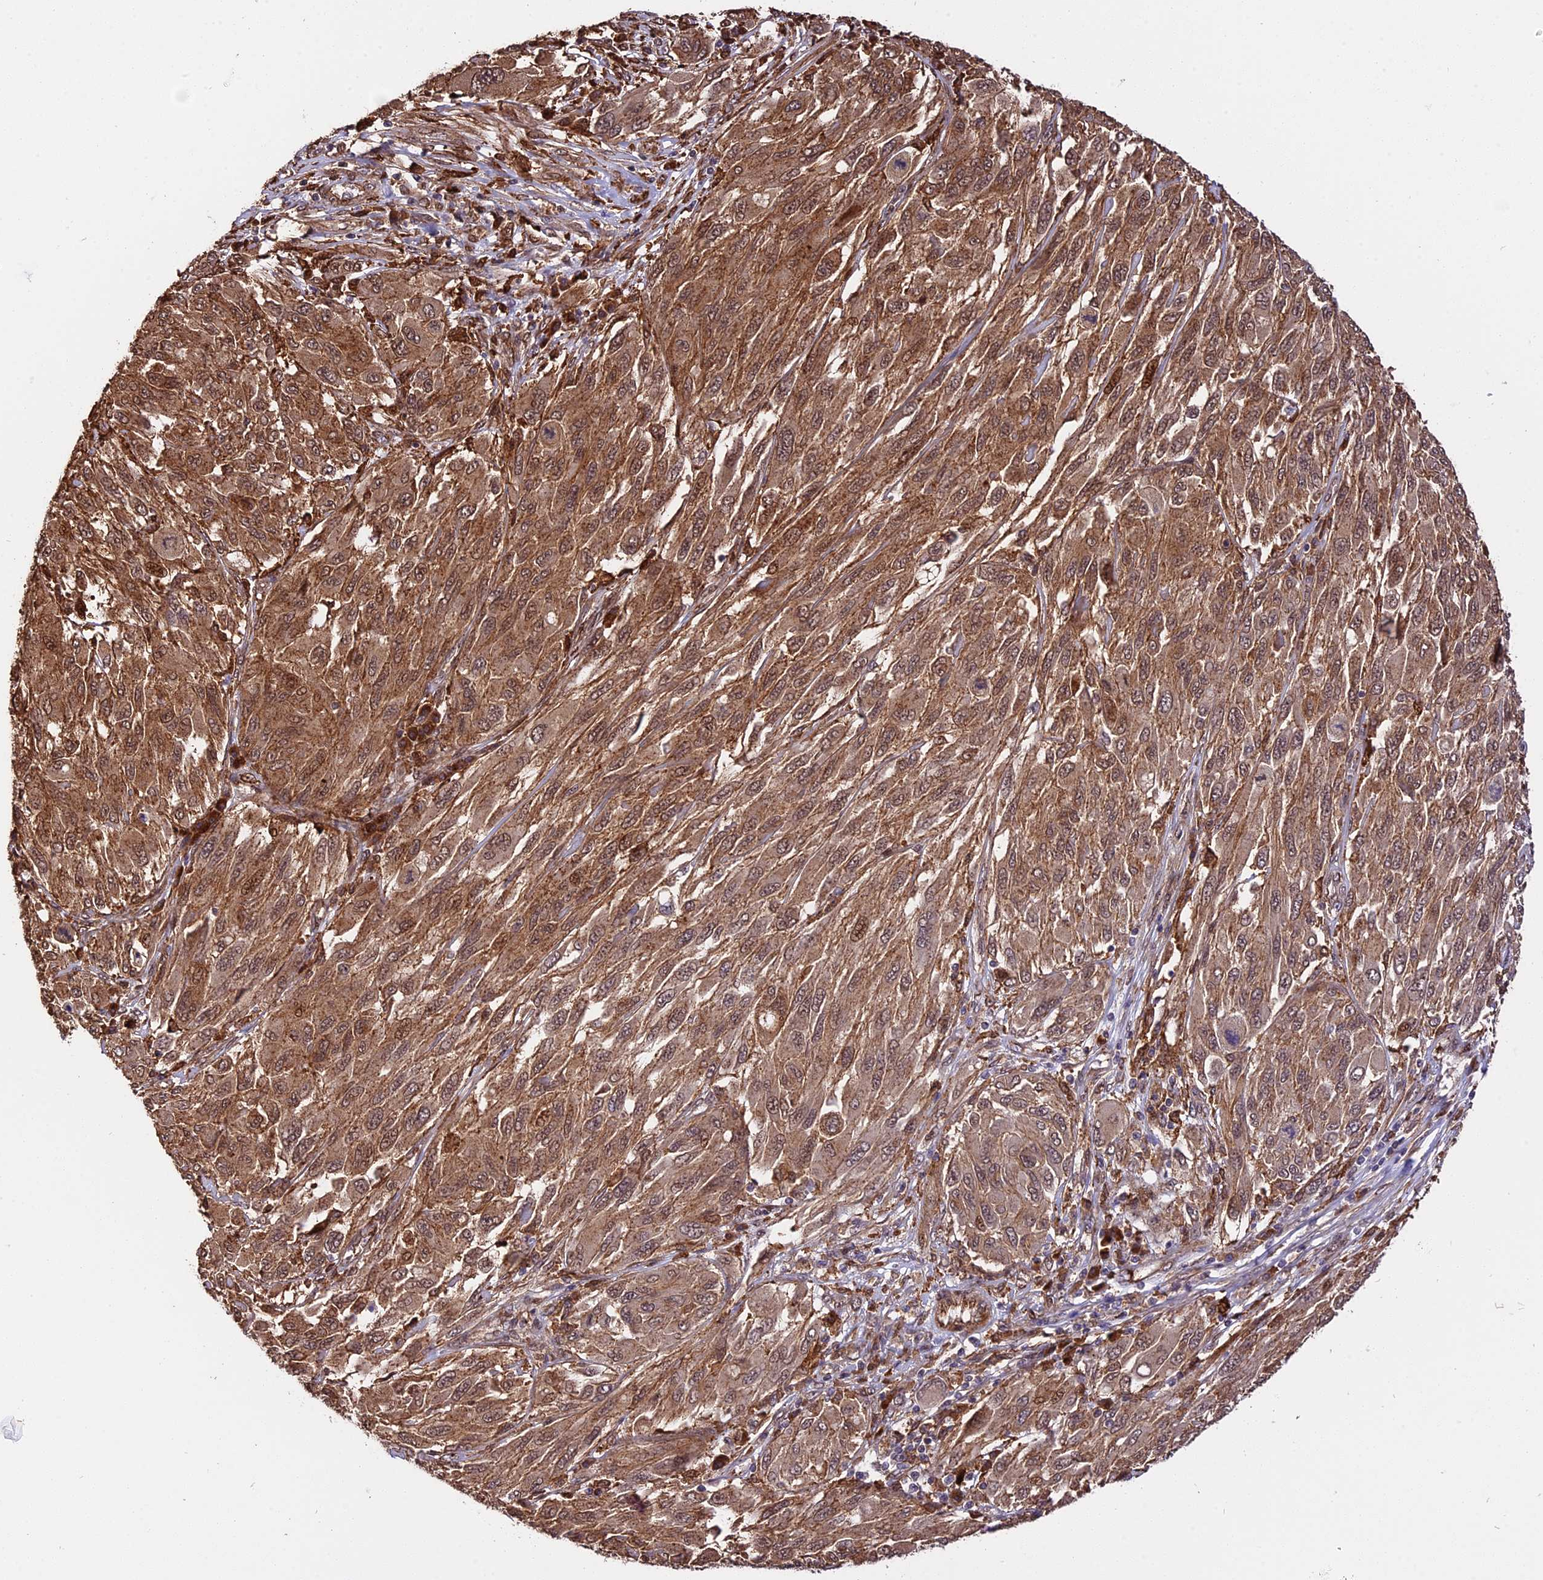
{"staining": {"intensity": "moderate", "quantity": ">75%", "location": "cytoplasmic/membranous"}, "tissue": "melanoma", "cell_type": "Tumor cells", "image_type": "cancer", "snomed": [{"axis": "morphology", "description": "Malignant melanoma, NOS"}, {"axis": "topography", "description": "Skin"}], "caption": "Tumor cells demonstrate medium levels of moderate cytoplasmic/membranous positivity in approximately >75% of cells in human malignant melanoma.", "gene": "HERPUD1", "patient": {"sex": "female", "age": 91}}